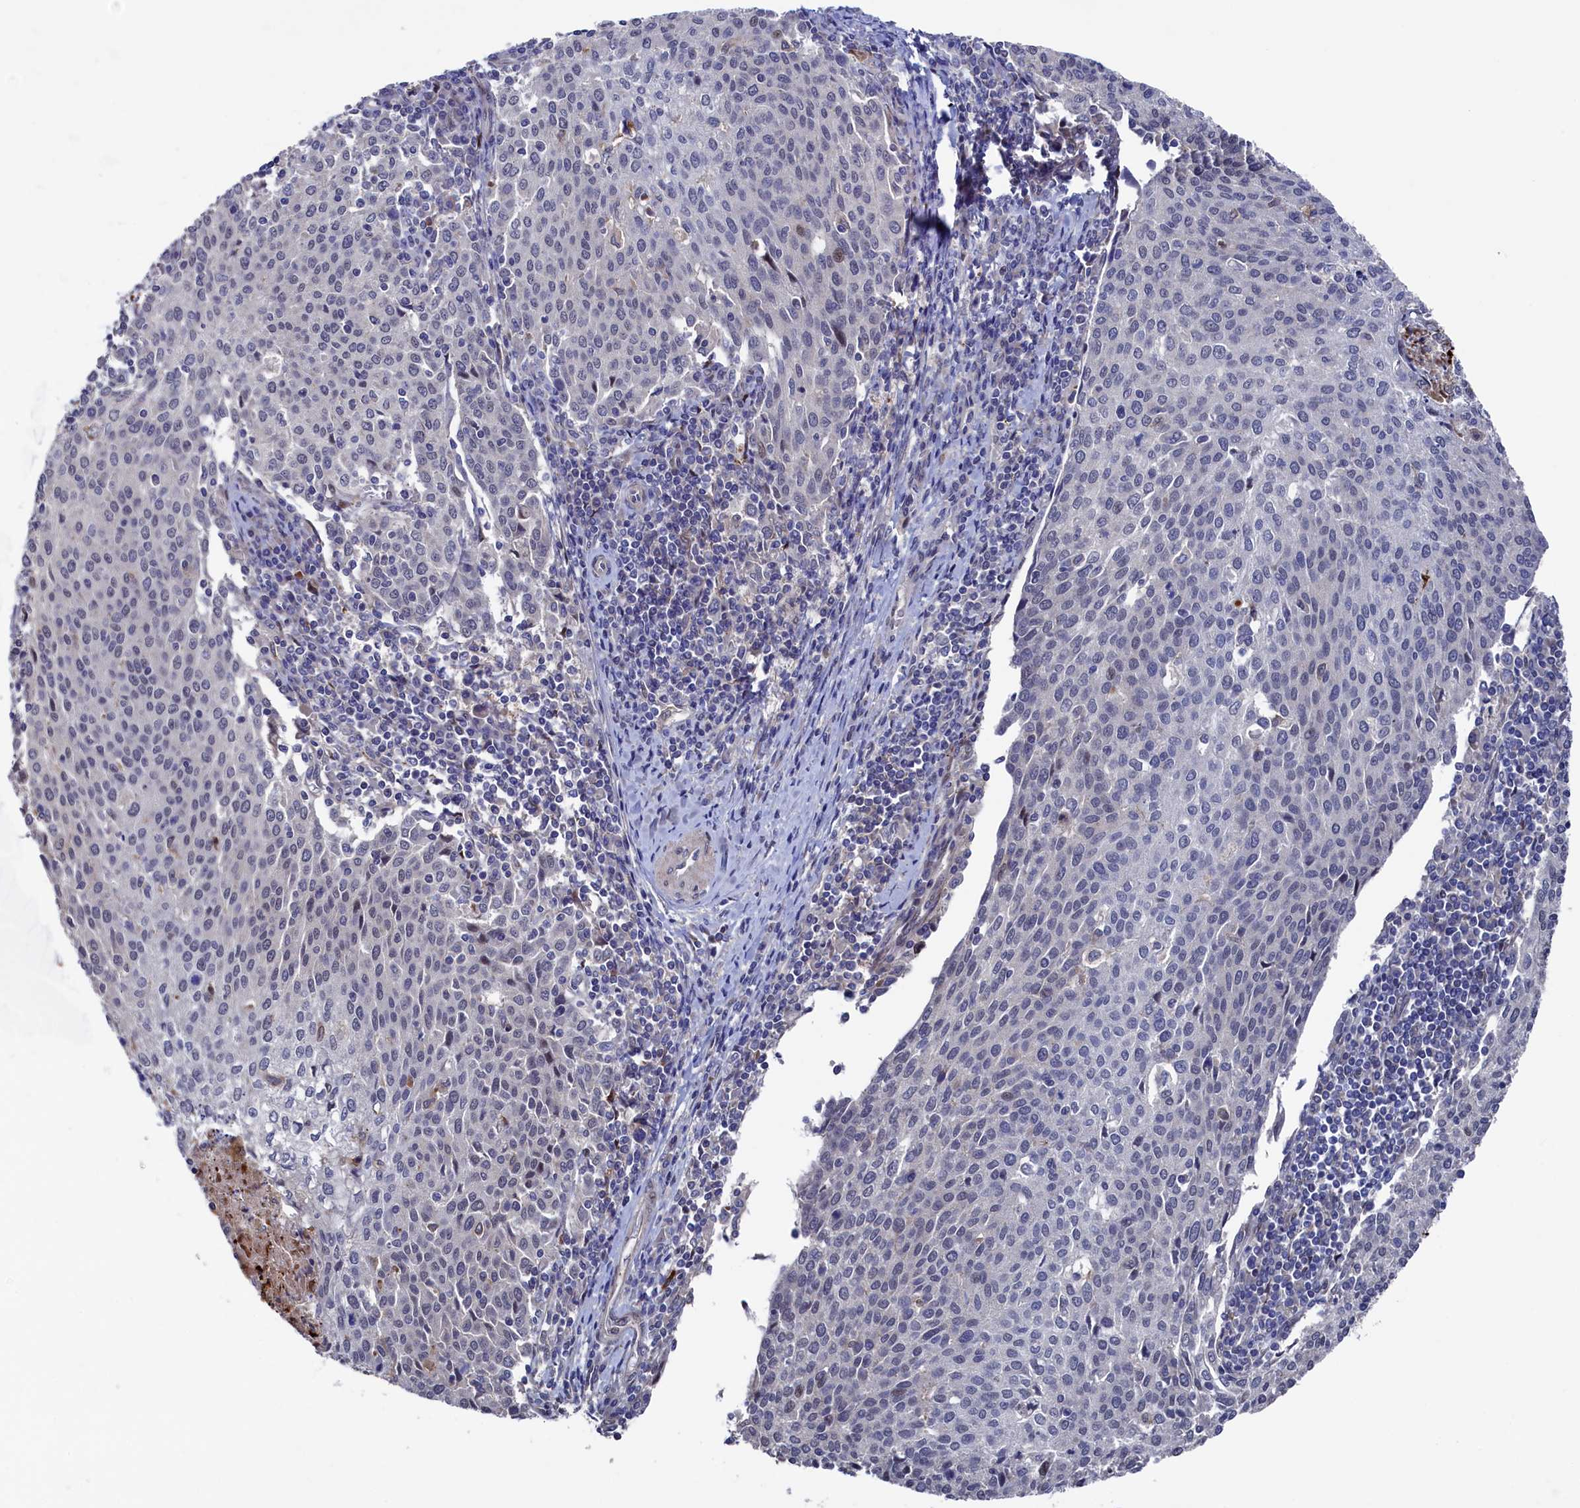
{"staining": {"intensity": "negative", "quantity": "none", "location": "none"}, "tissue": "cervical cancer", "cell_type": "Tumor cells", "image_type": "cancer", "snomed": [{"axis": "morphology", "description": "Squamous cell carcinoma, NOS"}, {"axis": "topography", "description": "Cervix"}], "caption": "Human cervical cancer stained for a protein using immunohistochemistry shows no expression in tumor cells.", "gene": "ZNF891", "patient": {"sex": "female", "age": 46}}